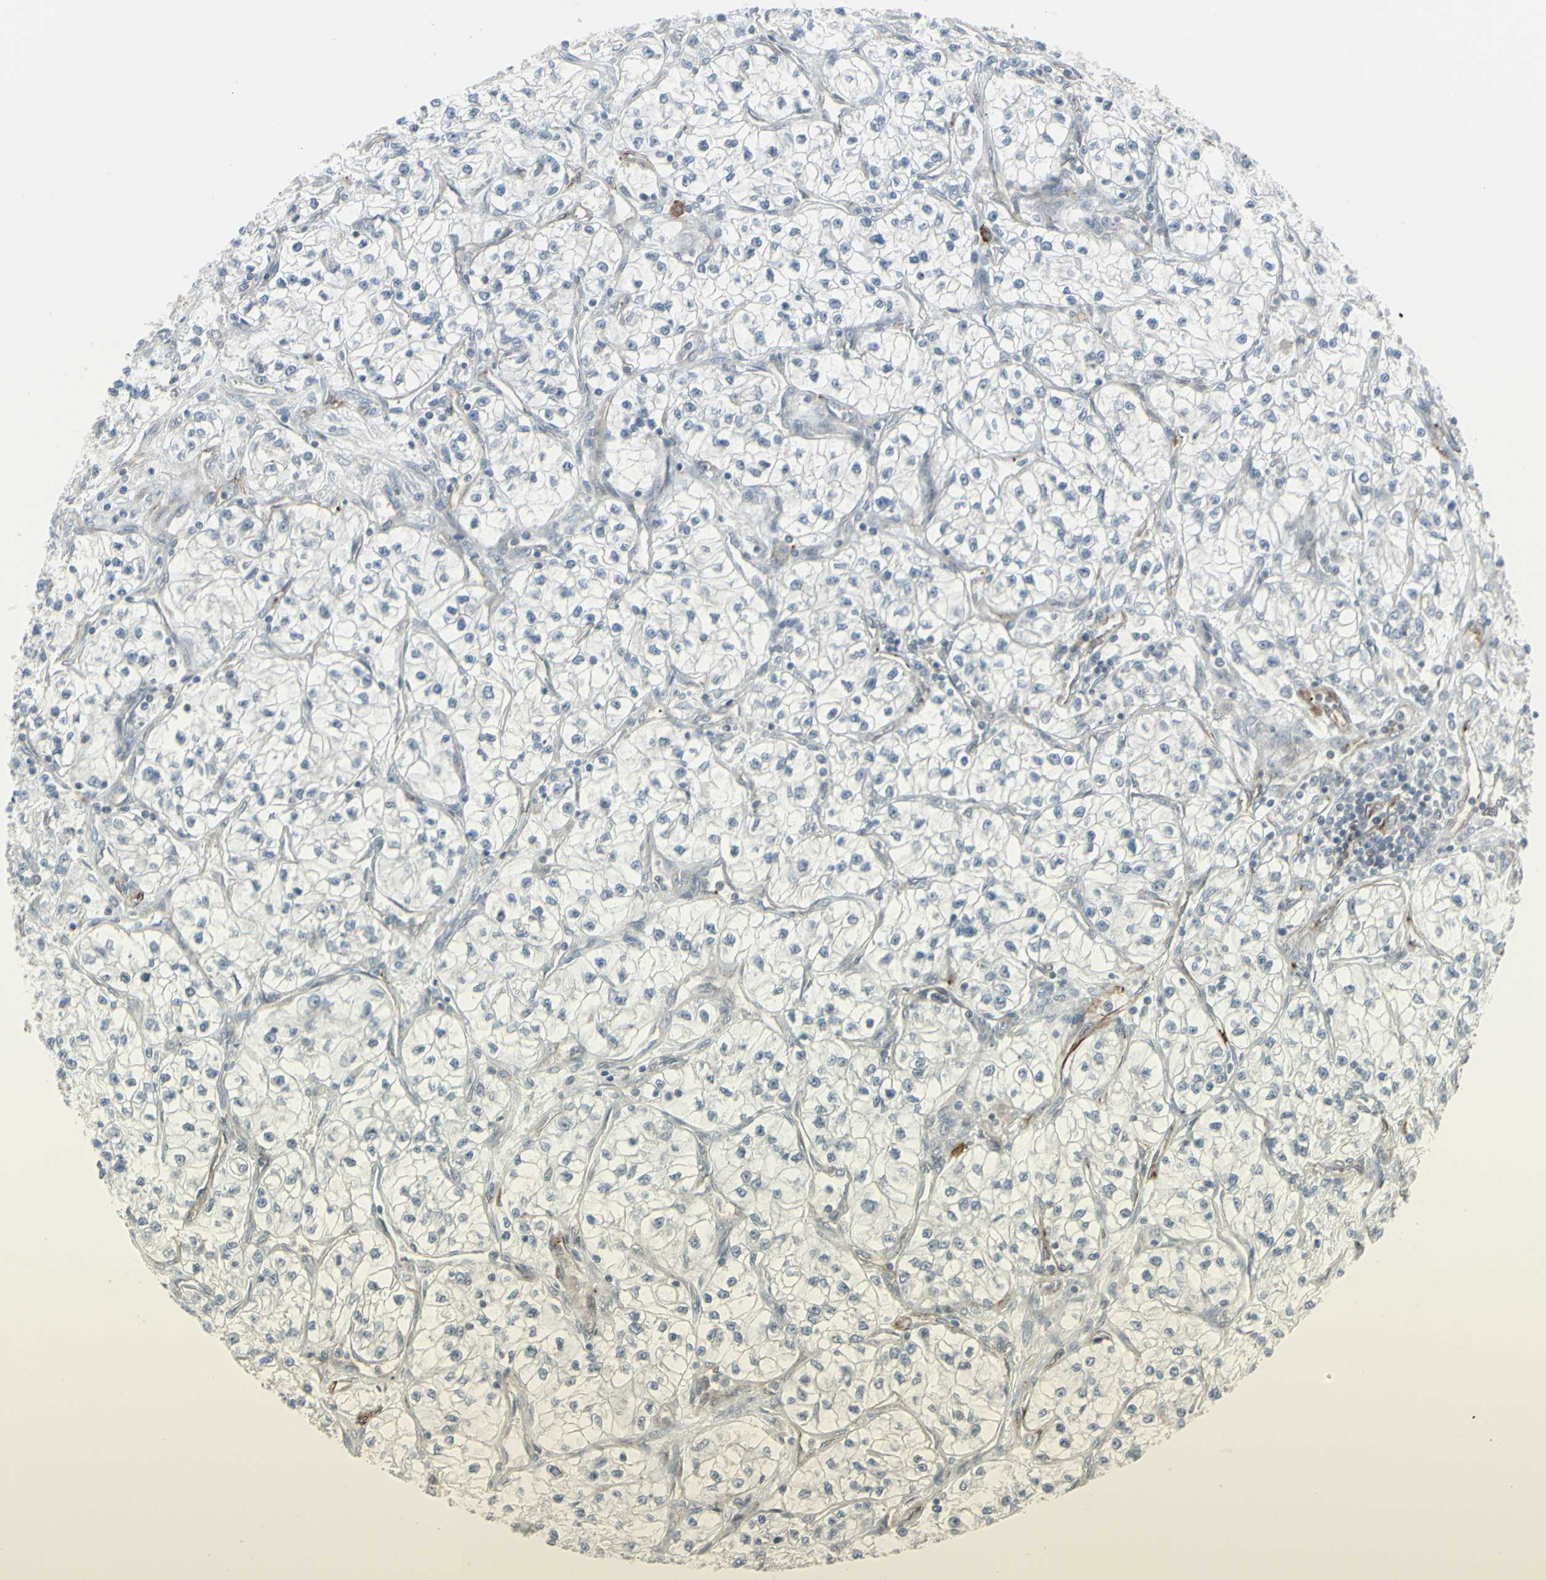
{"staining": {"intensity": "negative", "quantity": "none", "location": "none"}, "tissue": "renal cancer", "cell_type": "Tumor cells", "image_type": "cancer", "snomed": [{"axis": "morphology", "description": "Adenocarcinoma, NOS"}, {"axis": "topography", "description": "Kidney"}], "caption": "A histopathology image of human renal cancer (adenocarcinoma) is negative for staining in tumor cells. (Stains: DAB (3,3'-diaminobenzidine) immunohistochemistry with hematoxylin counter stain, Microscopy: brightfield microscopy at high magnification).", "gene": "DTX3L", "patient": {"sex": "female", "age": 57}}